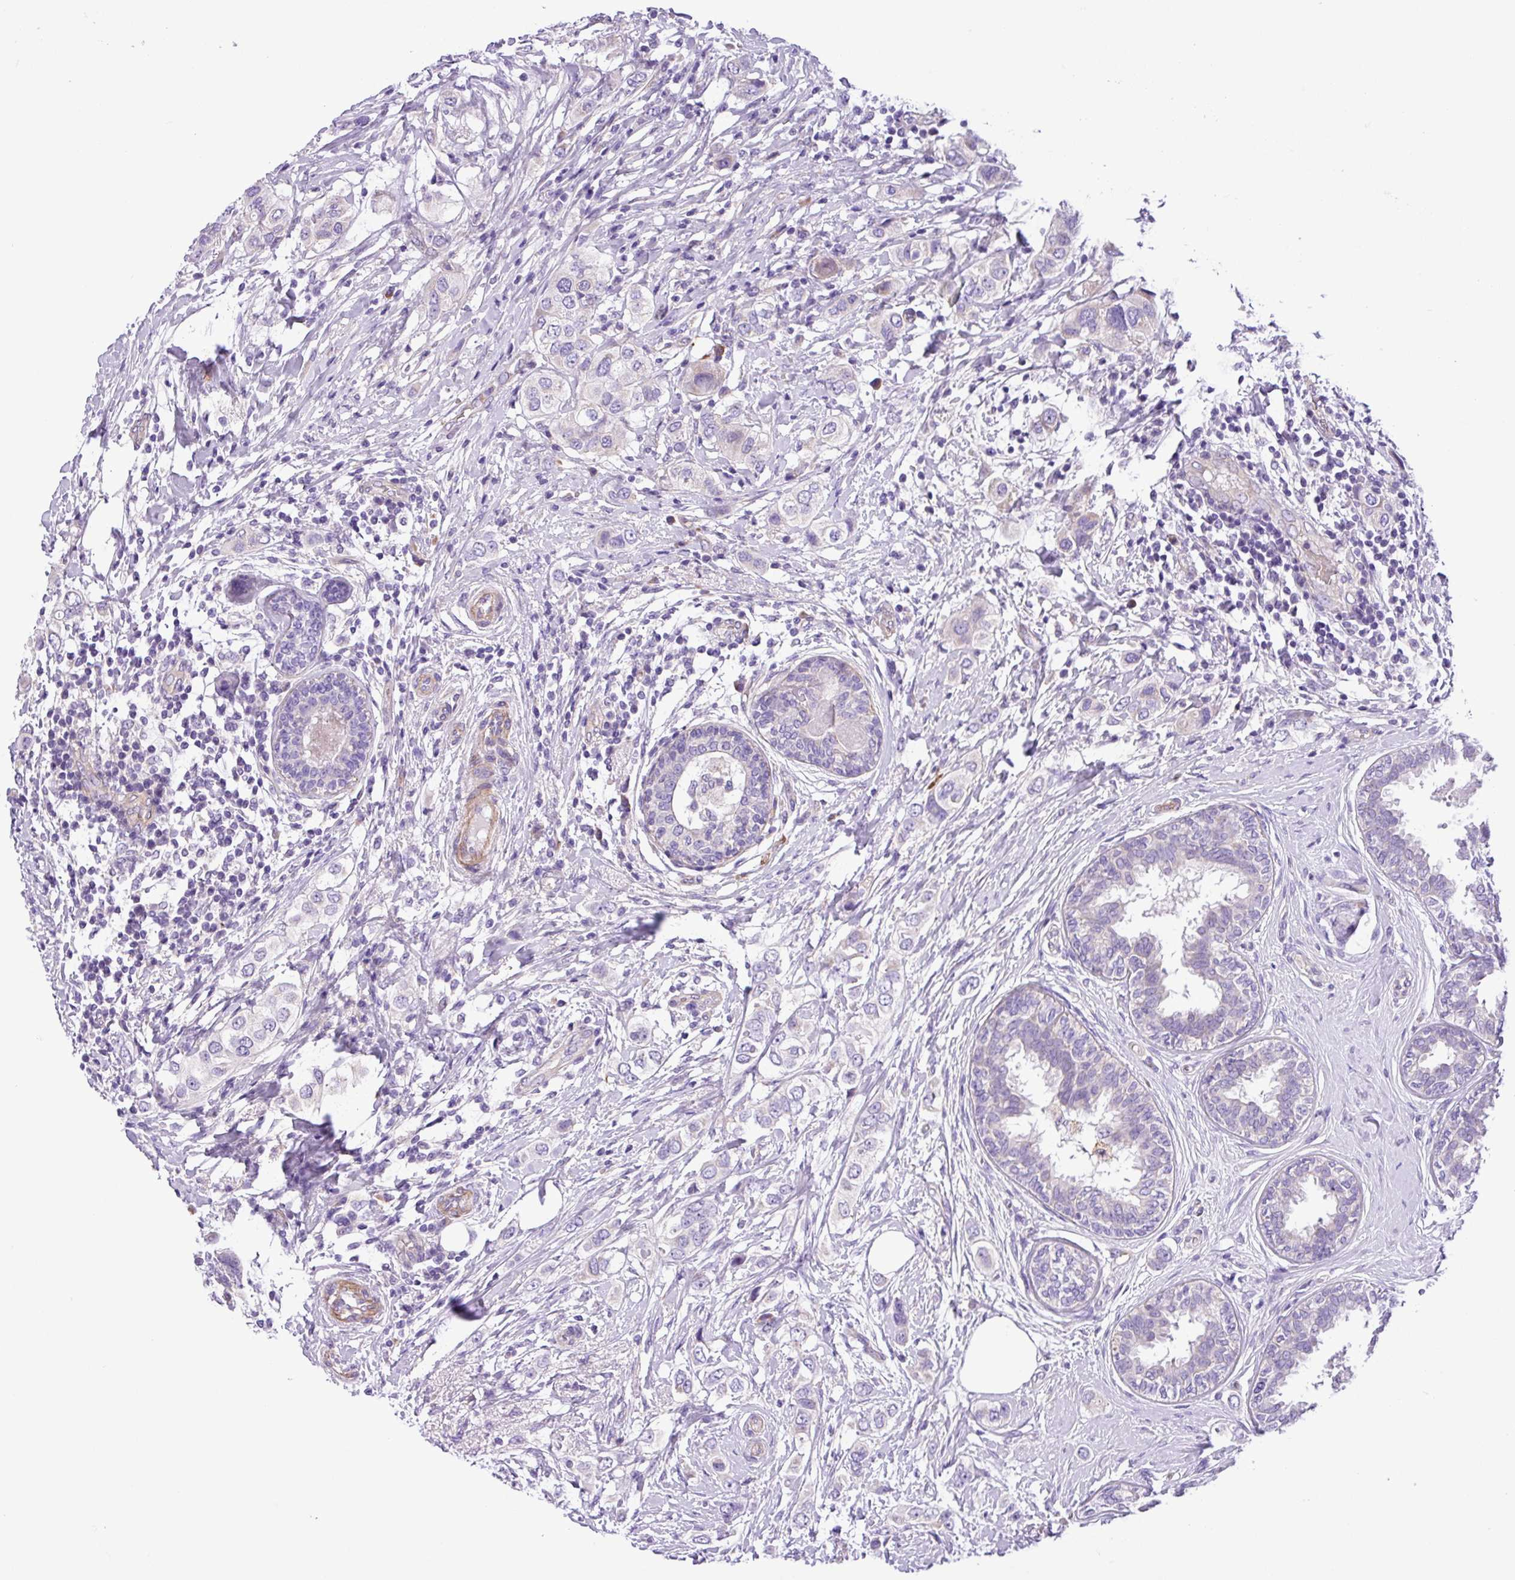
{"staining": {"intensity": "negative", "quantity": "none", "location": "none"}, "tissue": "breast cancer", "cell_type": "Tumor cells", "image_type": "cancer", "snomed": [{"axis": "morphology", "description": "Lobular carcinoma"}, {"axis": "topography", "description": "Breast"}], "caption": "A high-resolution image shows immunohistochemistry staining of breast cancer (lobular carcinoma), which displays no significant expression in tumor cells.", "gene": "C11orf91", "patient": {"sex": "female", "age": 51}}